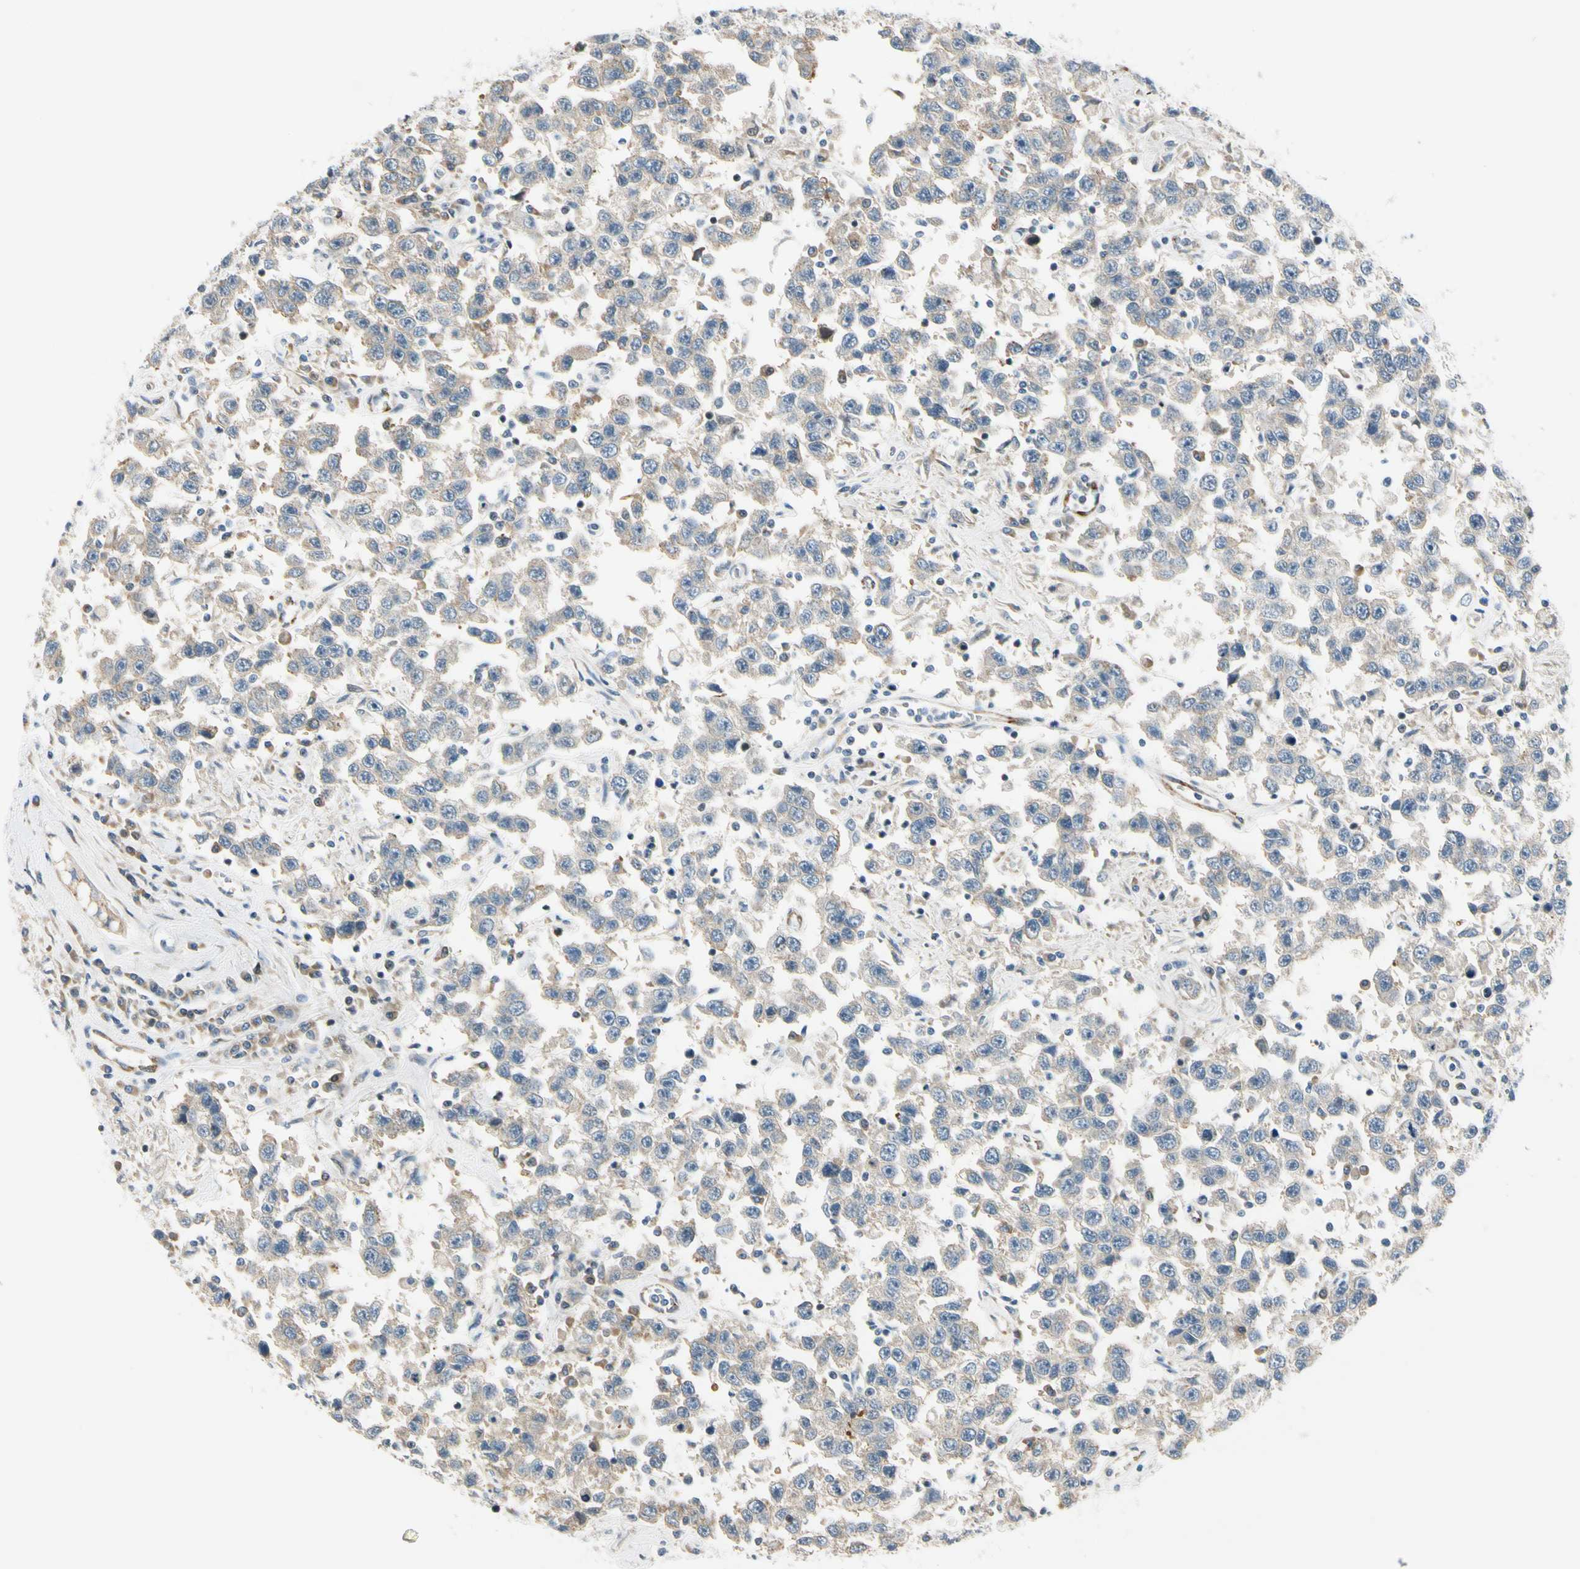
{"staining": {"intensity": "weak", "quantity": "<25%", "location": "cytoplasmic/membranous"}, "tissue": "testis cancer", "cell_type": "Tumor cells", "image_type": "cancer", "snomed": [{"axis": "morphology", "description": "Seminoma, NOS"}, {"axis": "topography", "description": "Testis"}], "caption": "High power microscopy histopathology image of an IHC image of testis seminoma, revealing no significant staining in tumor cells.", "gene": "NPDC1", "patient": {"sex": "male", "age": 41}}